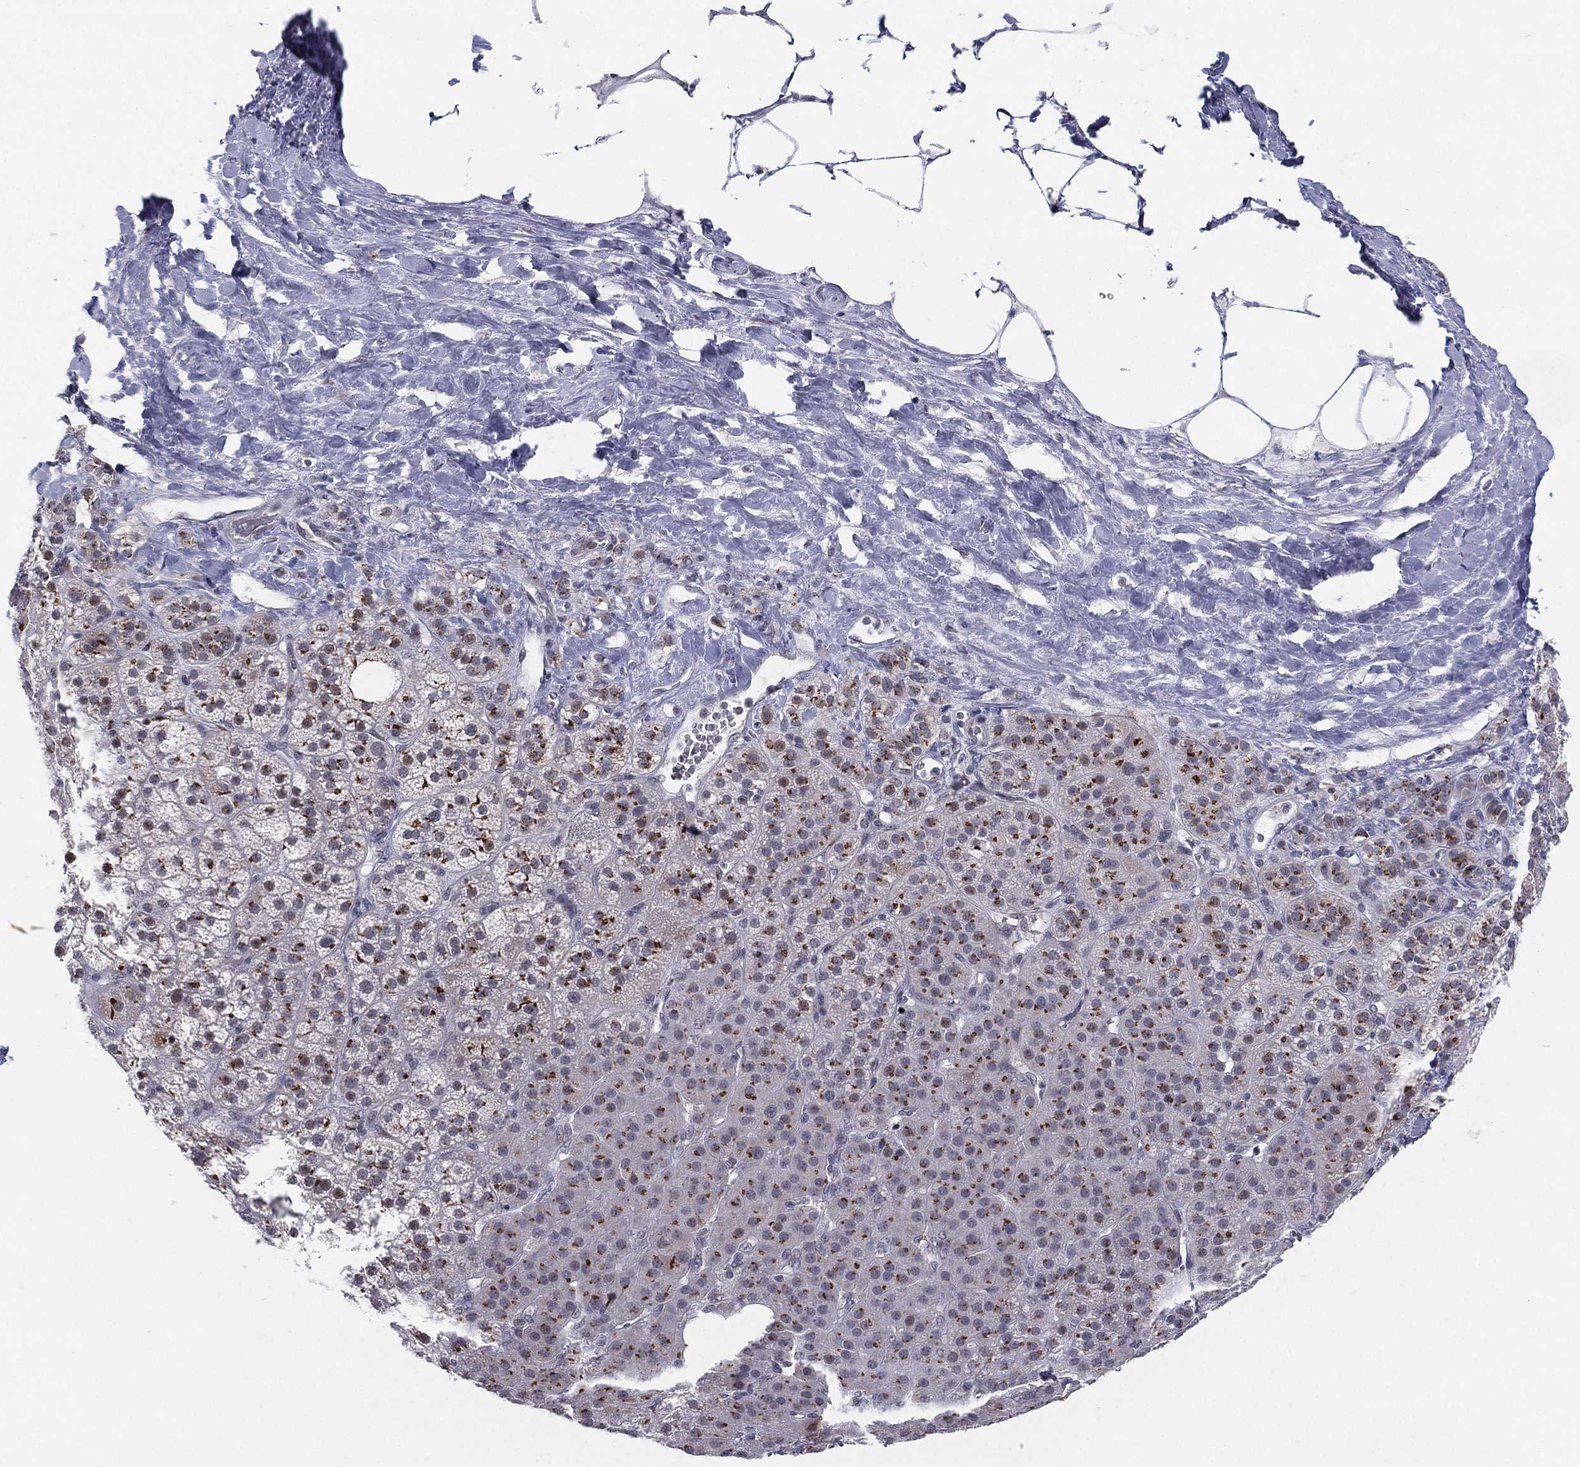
{"staining": {"intensity": "moderate", "quantity": "25%-75%", "location": "cytoplasmic/membranous"}, "tissue": "adrenal gland", "cell_type": "Glandular cells", "image_type": "normal", "snomed": [{"axis": "morphology", "description": "Normal tissue, NOS"}, {"axis": "topography", "description": "Adrenal gland"}], "caption": "Glandular cells reveal medium levels of moderate cytoplasmic/membranous staining in approximately 25%-75% of cells in benign human adrenal gland.", "gene": "CD177", "patient": {"sex": "male", "age": 57}}